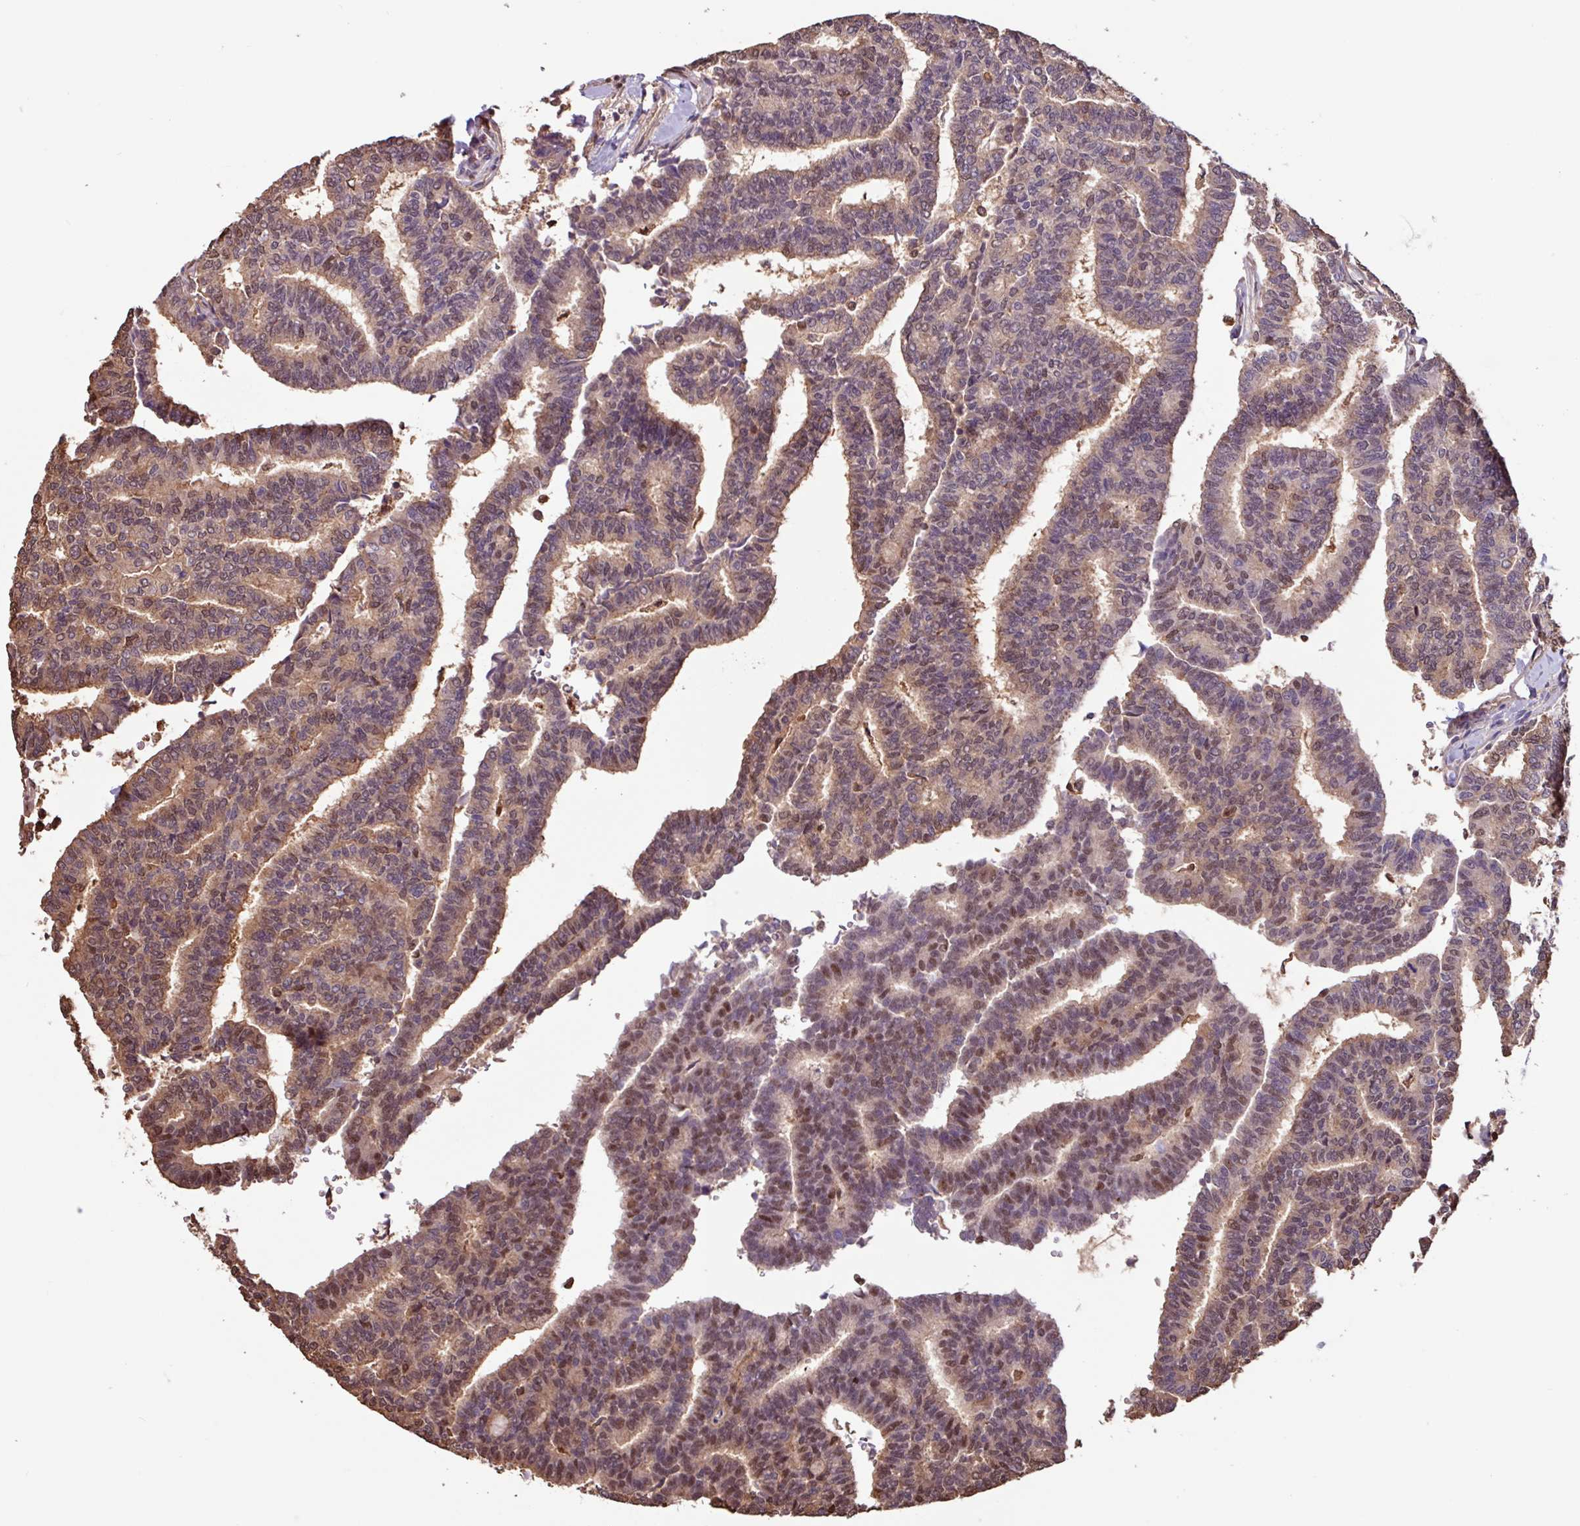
{"staining": {"intensity": "moderate", "quantity": "25%-75%", "location": "cytoplasmic/membranous,nuclear"}, "tissue": "thyroid cancer", "cell_type": "Tumor cells", "image_type": "cancer", "snomed": [{"axis": "morphology", "description": "Papillary adenocarcinoma, NOS"}, {"axis": "topography", "description": "Thyroid gland"}], "caption": "Immunohistochemical staining of papillary adenocarcinoma (thyroid) reveals medium levels of moderate cytoplasmic/membranous and nuclear staining in approximately 25%-75% of tumor cells. Using DAB (brown) and hematoxylin (blue) stains, captured at high magnification using brightfield microscopy.", "gene": "ARHGDIB", "patient": {"sex": "female", "age": 35}}